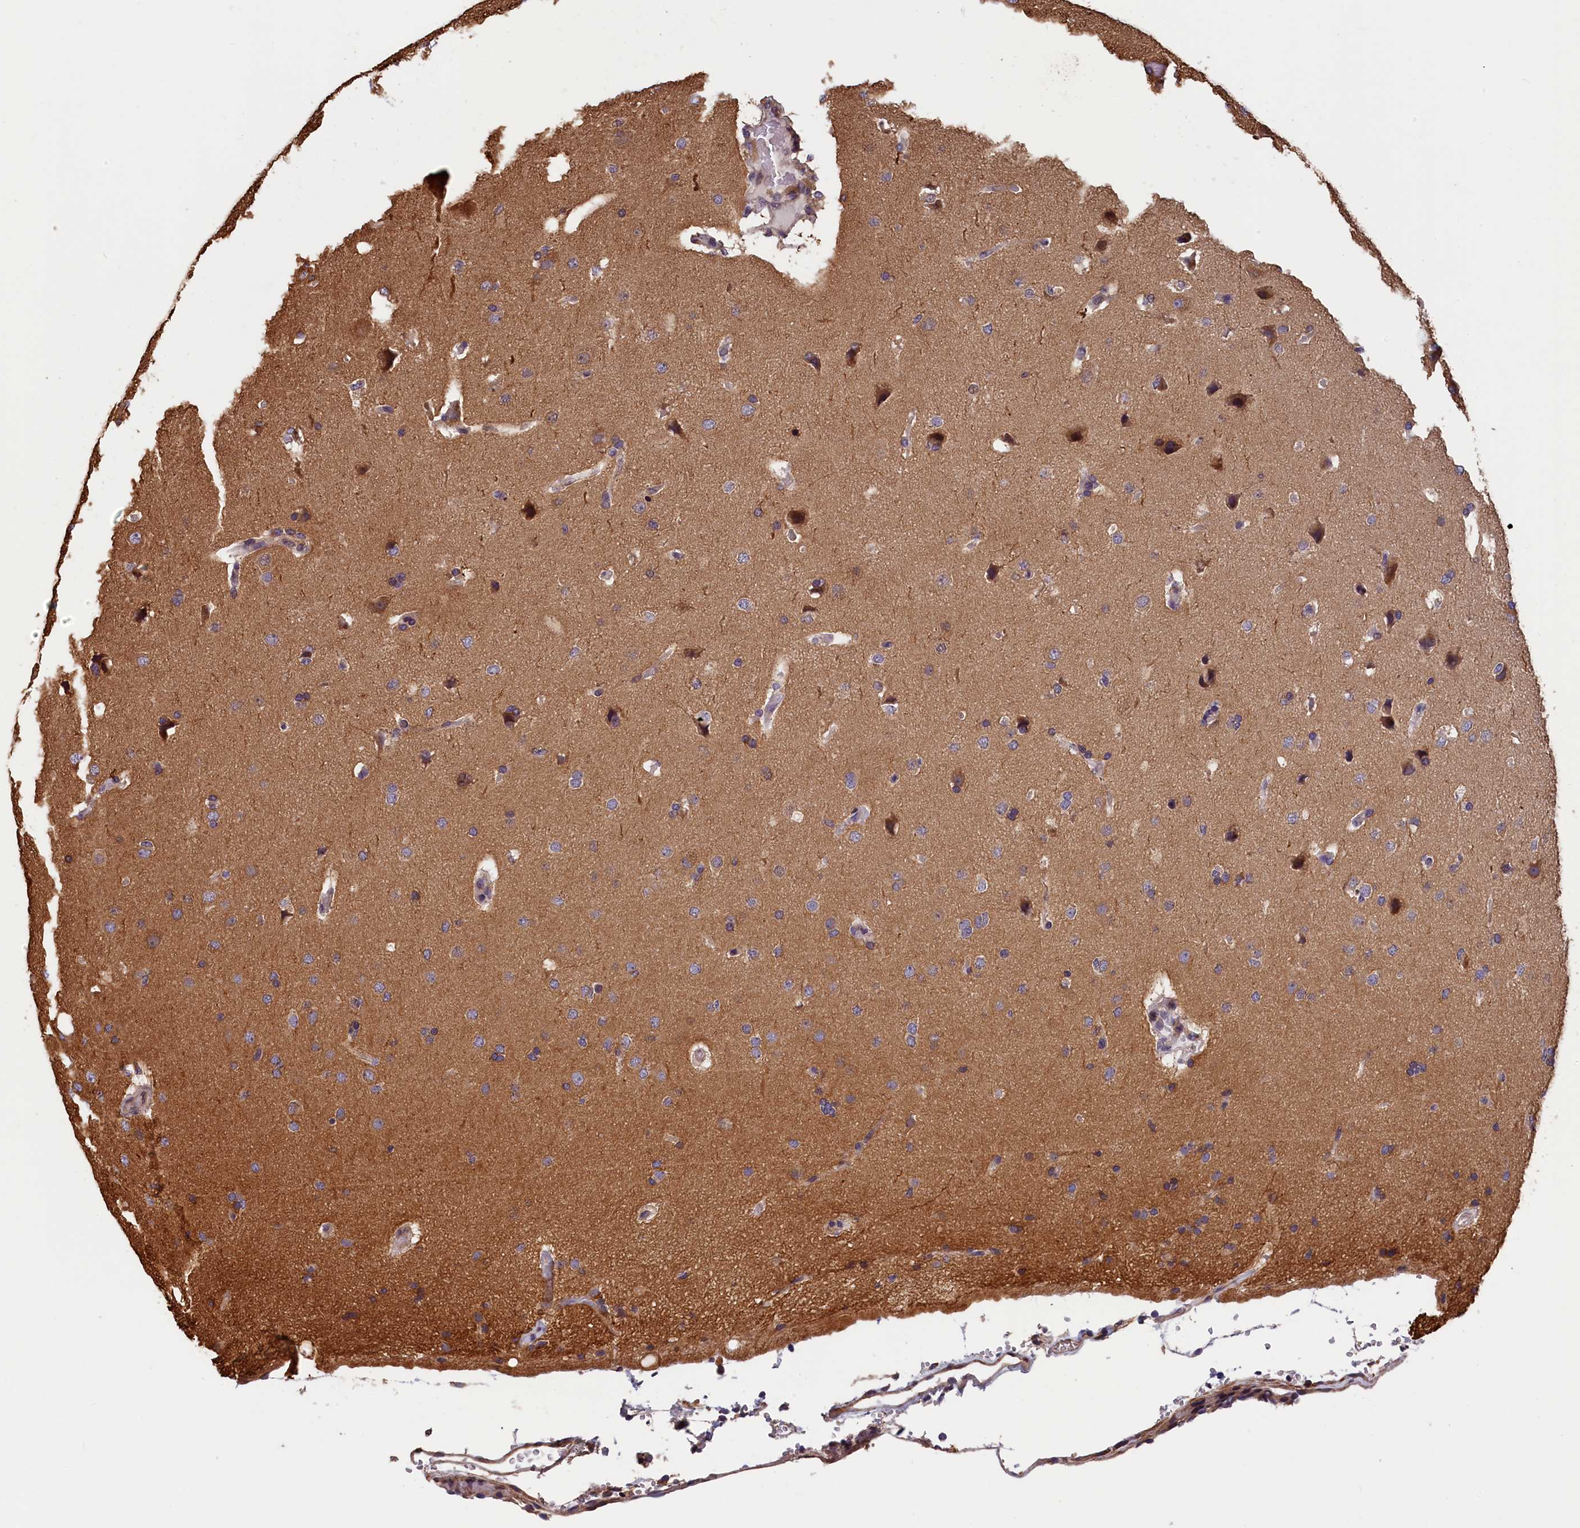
{"staining": {"intensity": "negative", "quantity": "none", "location": "none"}, "tissue": "glioma", "cell_type": "Tumor cells", "image_type": "cancer", "snomed": [{"axis": "morphology", "description": "Glioma, malignant, High grade"}, {"axis": "topography", "description": "Brain"}], "caption": "Human glioma stained for a protein using IHC exhibits no positivity in tumor cells.", "gene": "TMEM116", "patient": {"sex": "male", "age": 72}}